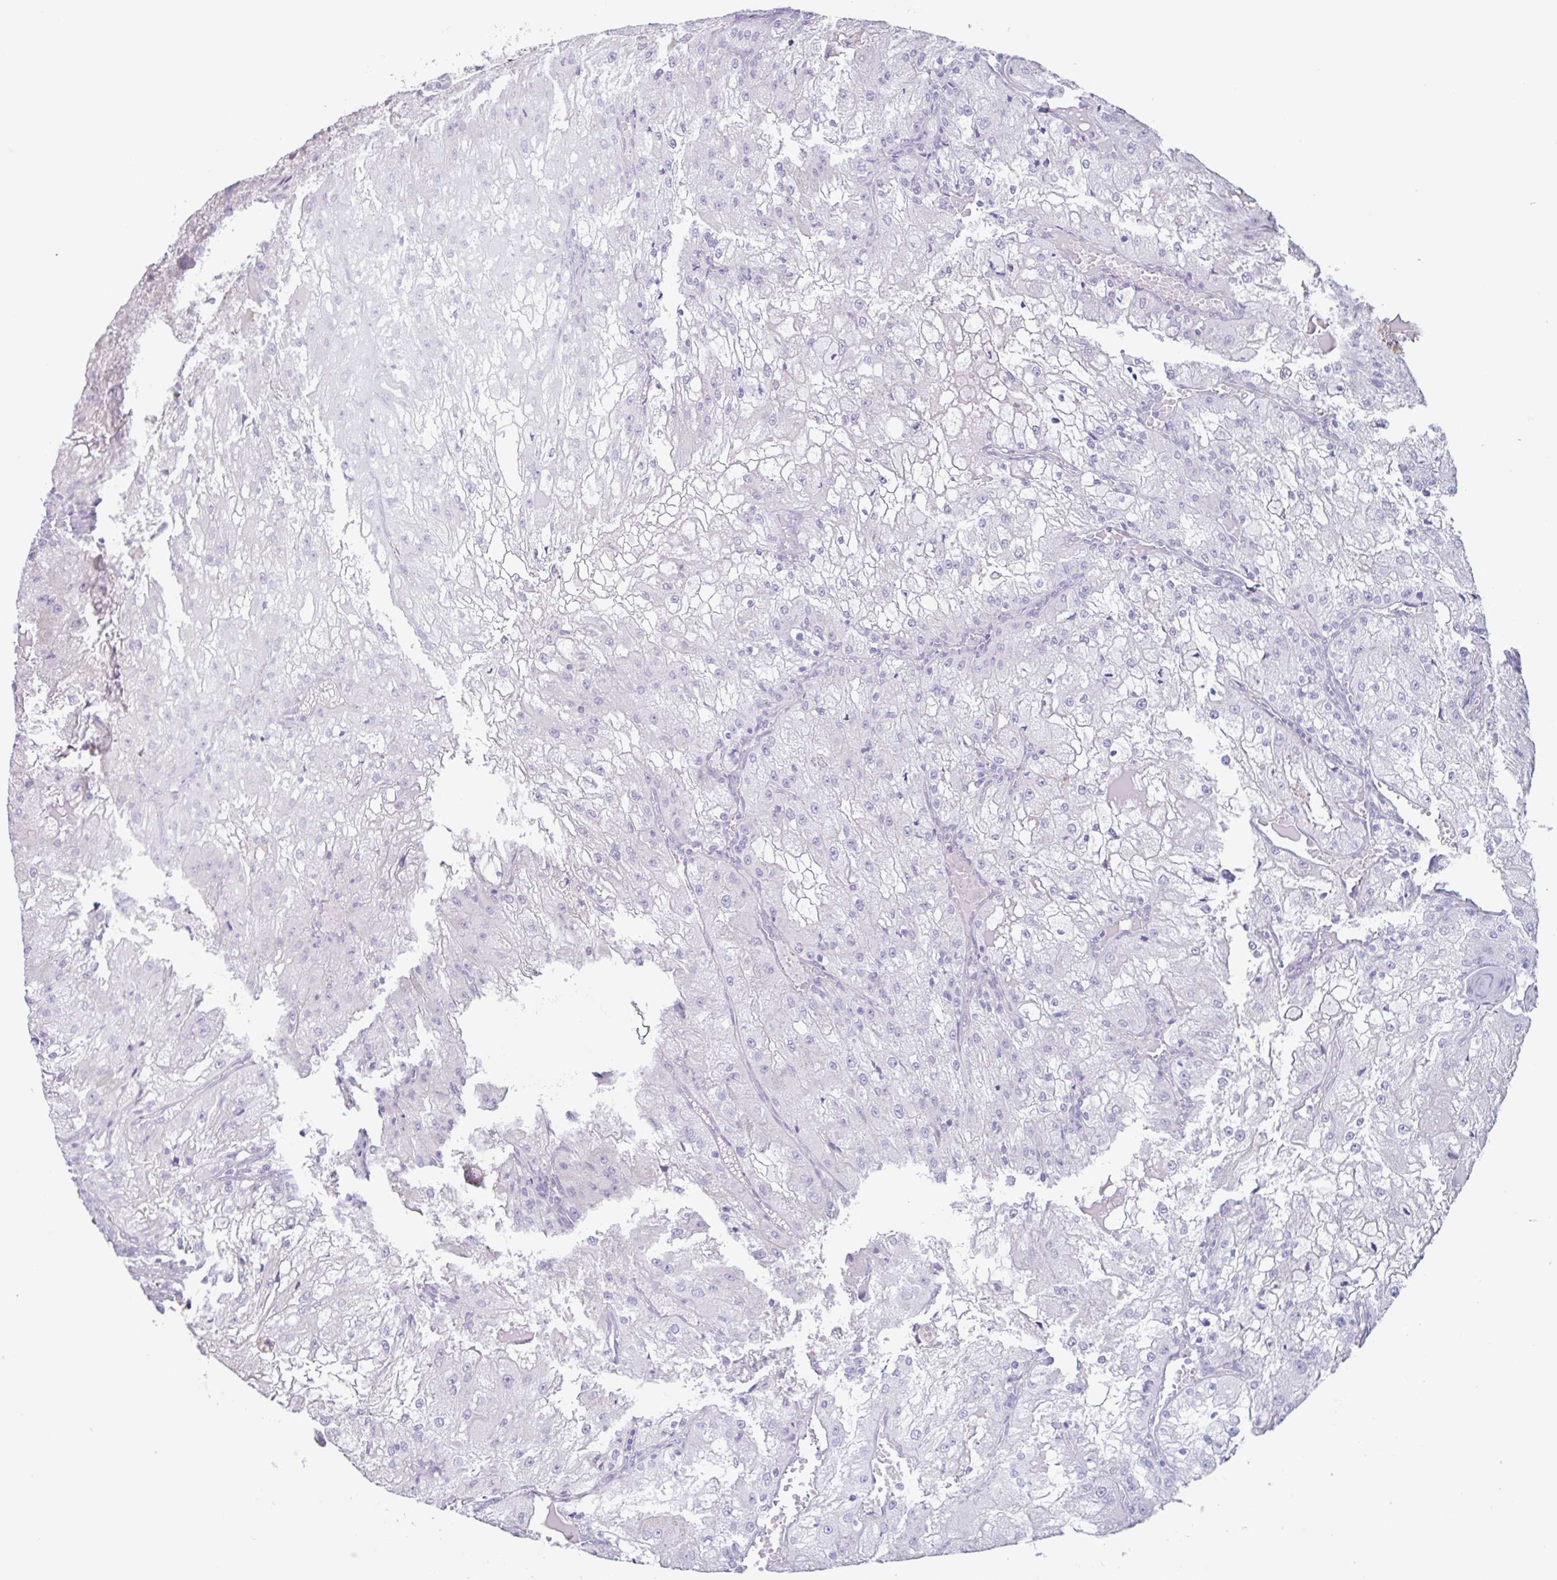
{"staining": {"intensity": "negative", "quantity": "none", "location": "none"}, "tissue": "renal cancer", "cell_type": "Tumor cells", "image_type": "cancer", "snomed": [{"axis": "morphology", "description": "Adenocarcinoma, NOS"}, {"axis": "topography", "description": "Kidney"}], "caption": "Human renal adenocarcinoma stained for a protein using IHC reveals no staining in tumor cells.", "gene": "MYH10", "patient": {"sex": "female", "age": 74}}